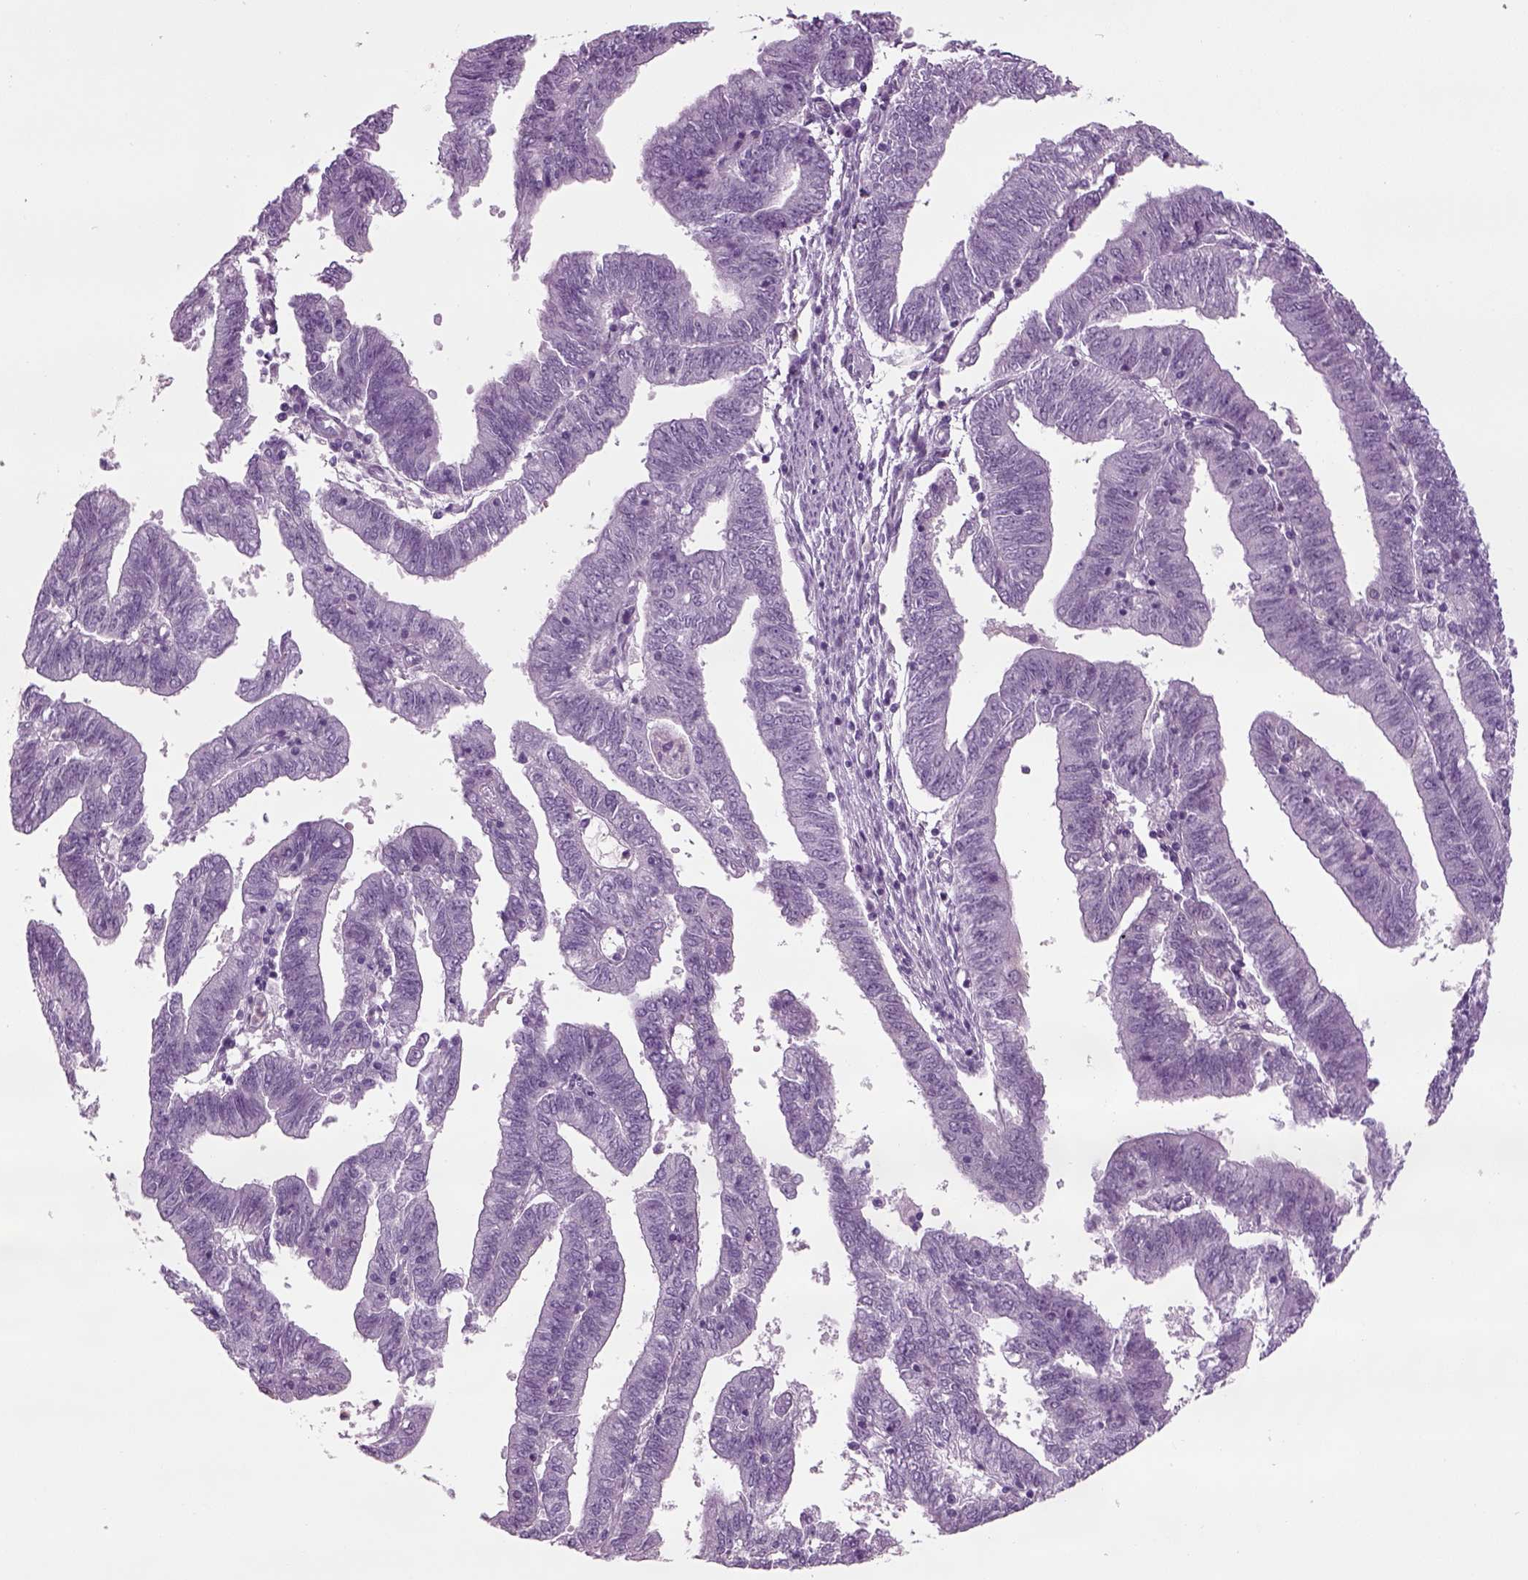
{"staining": {"intensity": "negative", "quantity": "none", "location": "none"}, "tissue": "endometrial cancer", "cell_type": "Tumor cells", "image_type": "cancer", "snomed": [{"axis": "morphology", "description": "Adenocarcinoma, NOS"}, {"axis": "topography", "description": "Endometrium"}], "caption": "DAB immunohistochemical staining of endometrial cancer reveals no significant expression in tumor cells.", "gene": "CRABP1", "patient": {"sex": "female", "age": 82}}